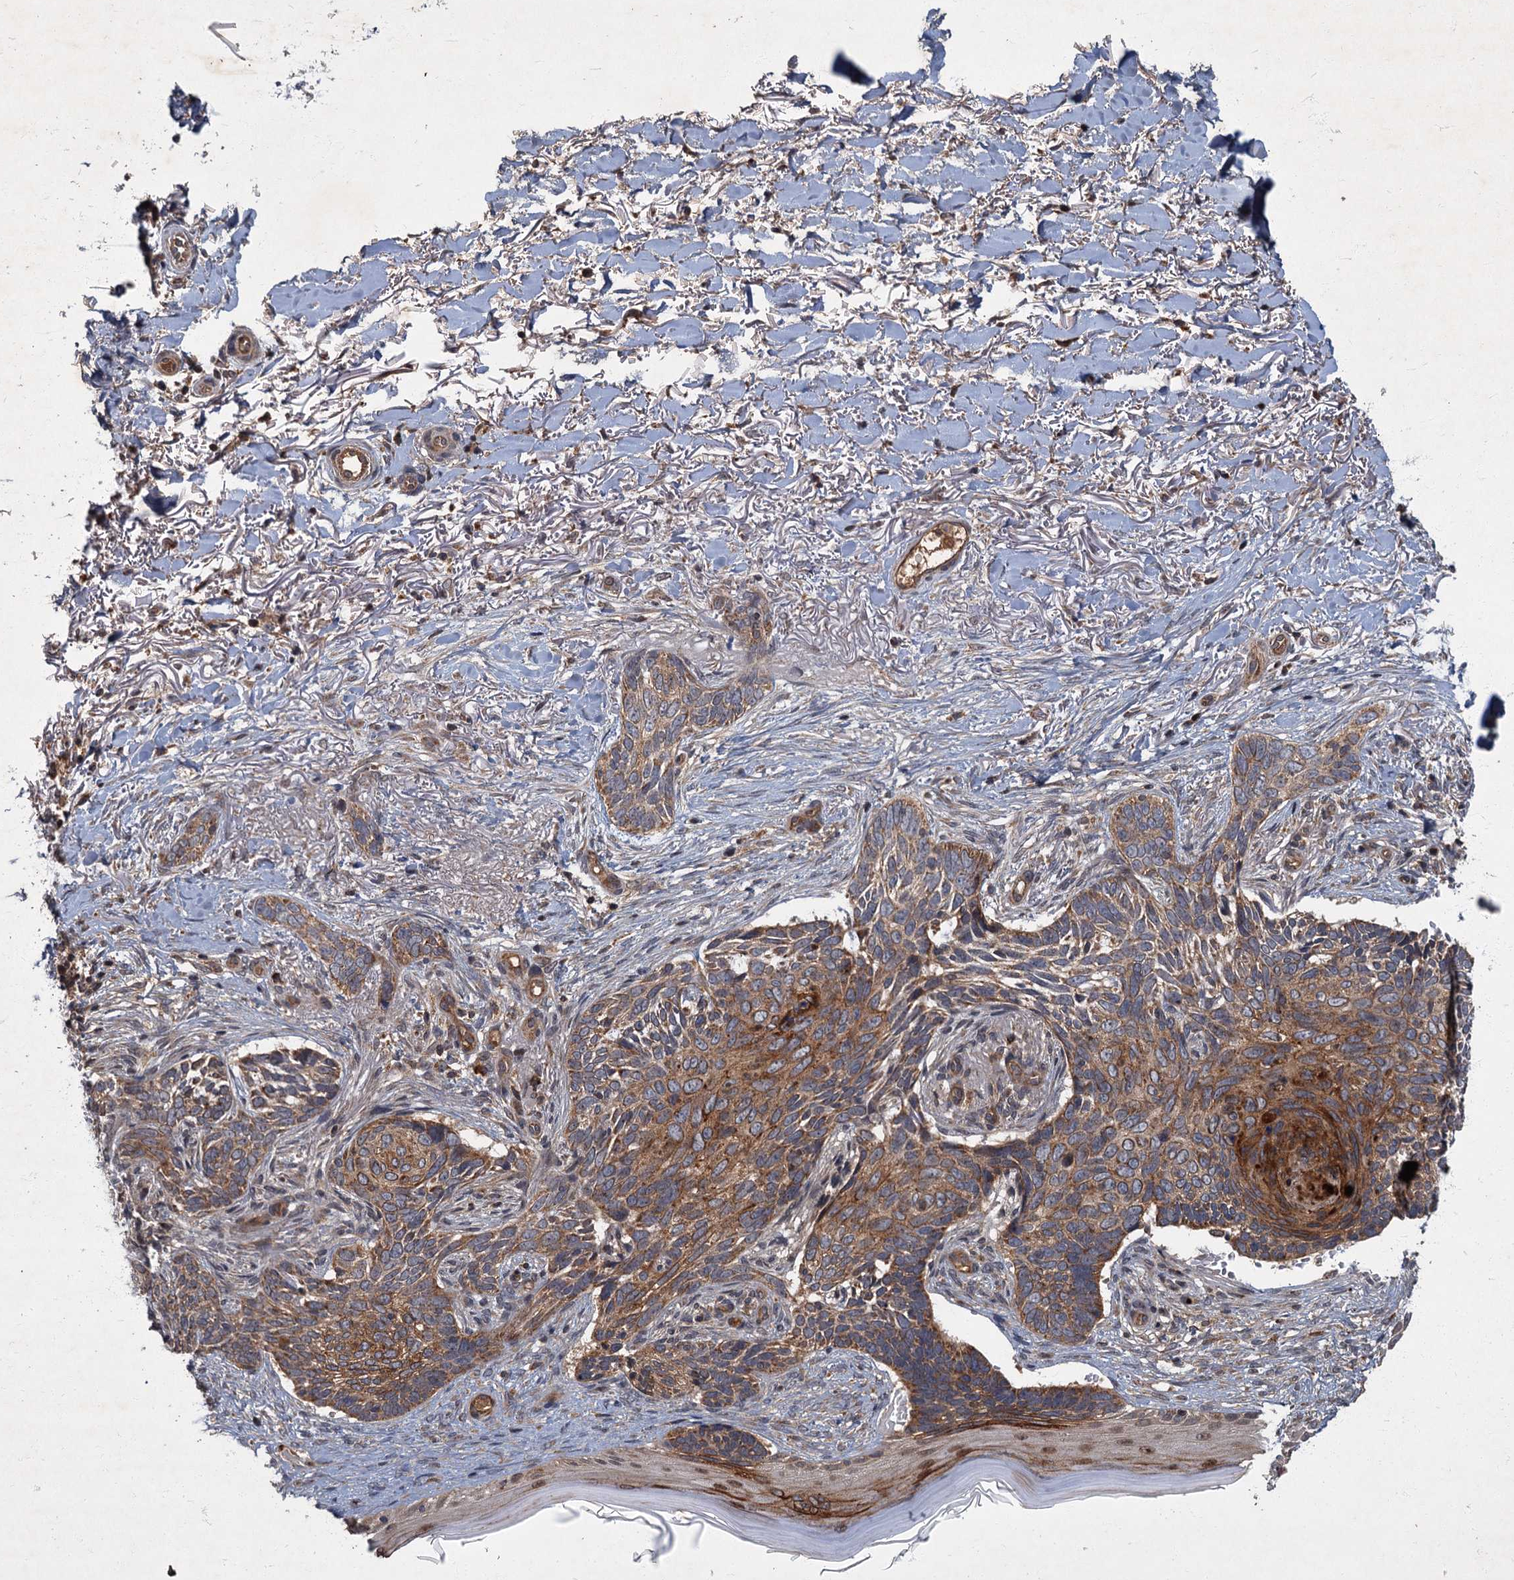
{"staining": {"intensity": "moderate", "quantity": ">75%", "location": "cytoplasmic/membranous"}, "tissue": "skin cancer", "cell_type": "Tumor cells", "image_type": "cancer", "snomed": [{"axis": "morphology", "description": "Normal tissue, NOS"}, {"axis": "morphology", "description": "Basal cell carcinoma"}, {"axis": "topography", "description": "Skin"}], "caption": "Immunohistochemical staining of human skin basal cell carcinoma displays moderate cytoplasmic/membranous protein staining in approximately >75% of tumor cells.", "gene": "SLC11A2", "patient": {"sex": "female", "age": 67}}